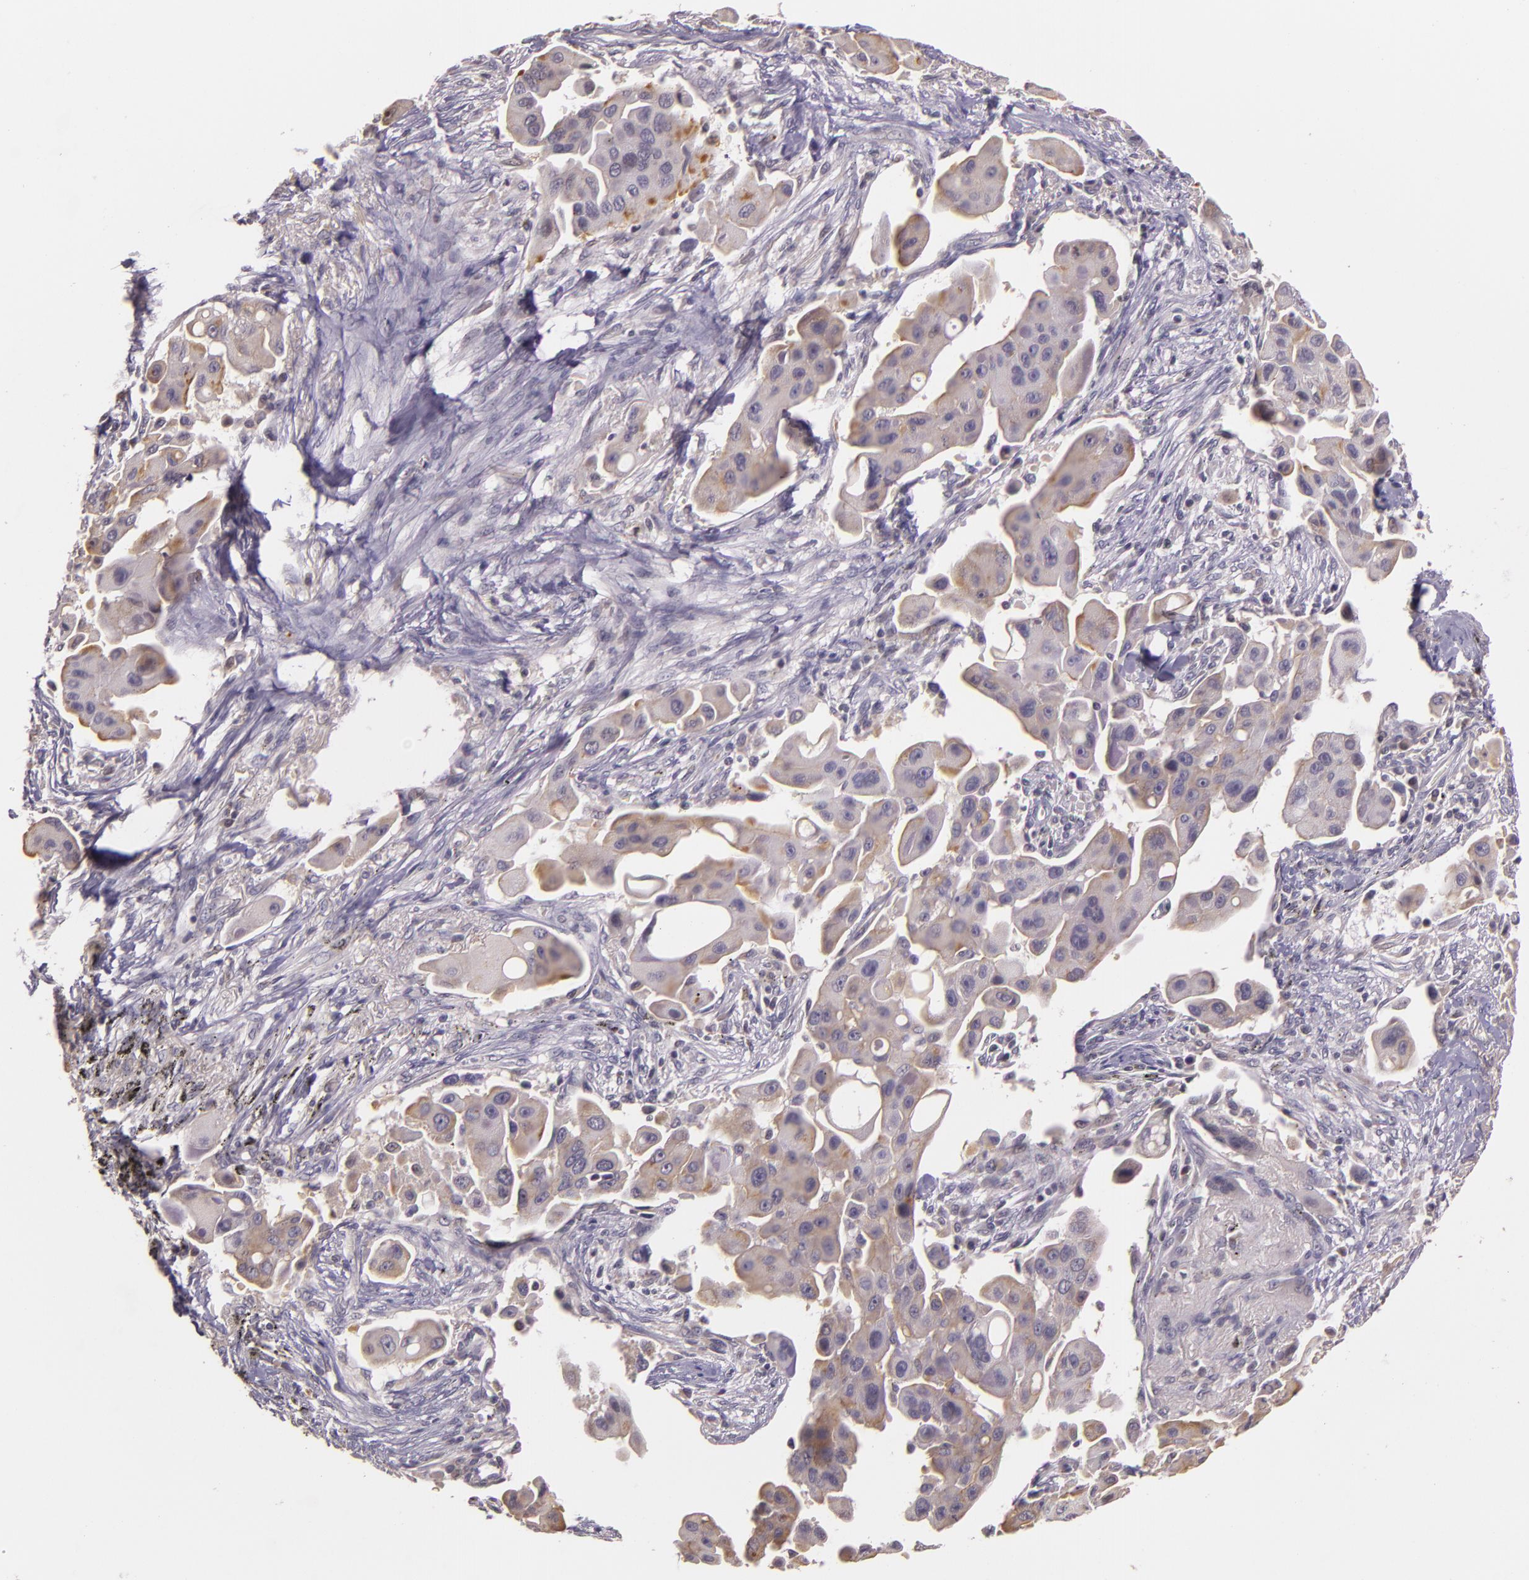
{"staining": {"intensity": "weak", "quantity": "<25%", "location": "cytoplasmic/membranous"}, "tissue": "lung cancer", "cell_type": "Tumor cells", "image_type": "cancer", "snomed": [{"axis": "morphology", "description": "Adenocarcinoma, NOS"}, {"axis": "topography", "description": "Lung"}], "caption": "An IHC micrograph of lung cancer is shown. There is no staining in tumor cells of lung cancer.", "gene": "ARMH4", "patient": {"sex": "male", "age": 68}}